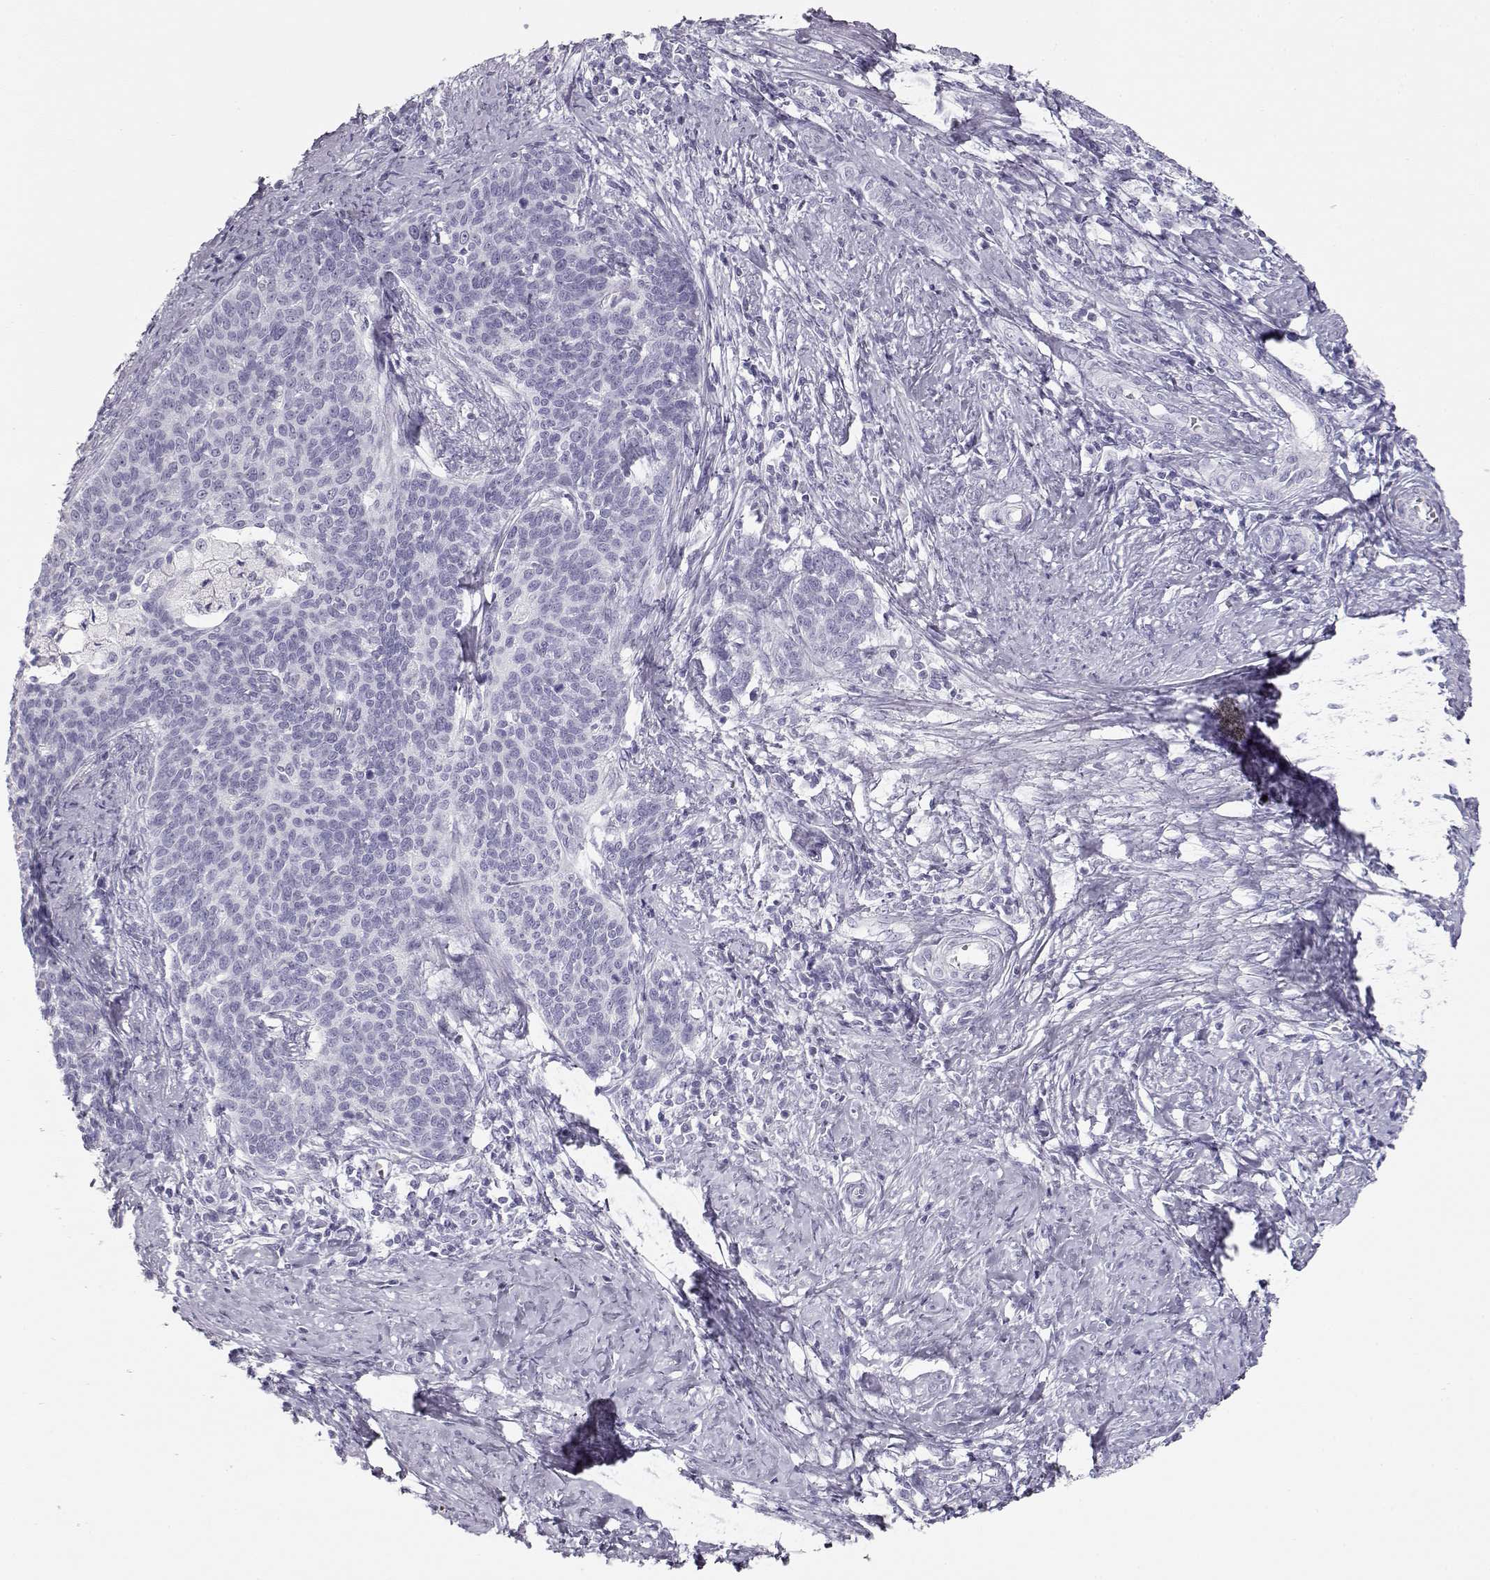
{"staining": {"intensity": "negative", "quantity": "none", "location": "none"}, "tissue": "cervical cancer", "cell_type": "Tumor cells", "image_type": "cancer", "snomed": [{"axis": "morphology", "description": "Squamous cell carcinoma, NOS"}, {"axis": "topography", "description": "Cervix"}], "caption": "Immunohistochemistry (IHC) image of cervical cancer stained for a protein (brown), which demonstrates no positivity in tumor cells.", "gene": "TKTL1", "patient": {"sex": "female", "age": 39}}